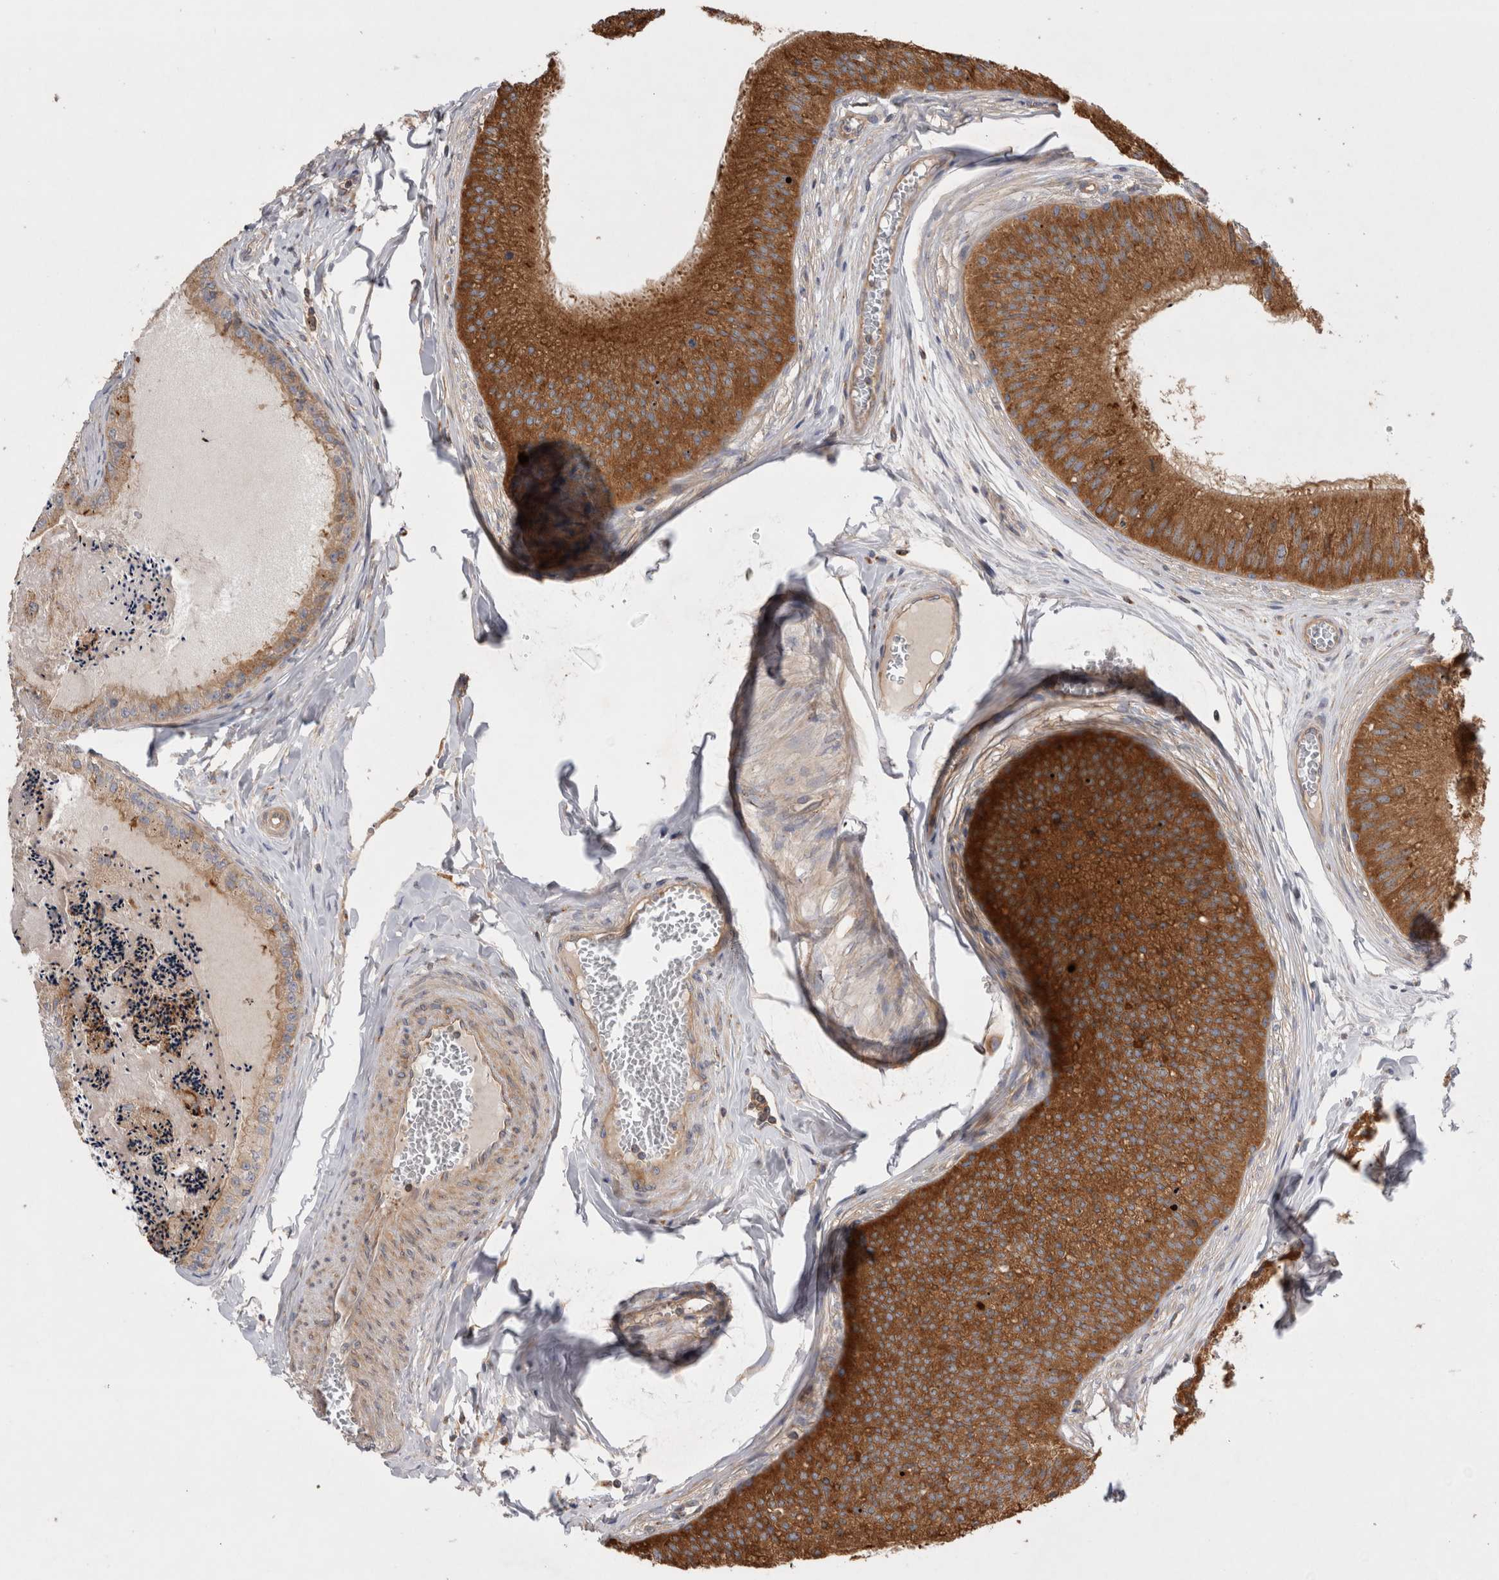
{"staining": {"intensity": "strong", "quantity": ">75%", "location": "cytoplasmic/membranous"}, "tissue": "epididymis", "cell_type": "Glandular cells", "image_type": "normal", "snomed": [{"axis": "morphology", "description": "Normal tissue, NOS"}, {"axis": "topography", "description": "Epididymis"}], "caption": "An image of epididymis stained for a protein reveals strong cytoplasmic/membranous brown staining in glandular cells. Nuclei are stained in blue.", "gene": "PDCD10", "patient": {"sex": "male", "age": 31}}